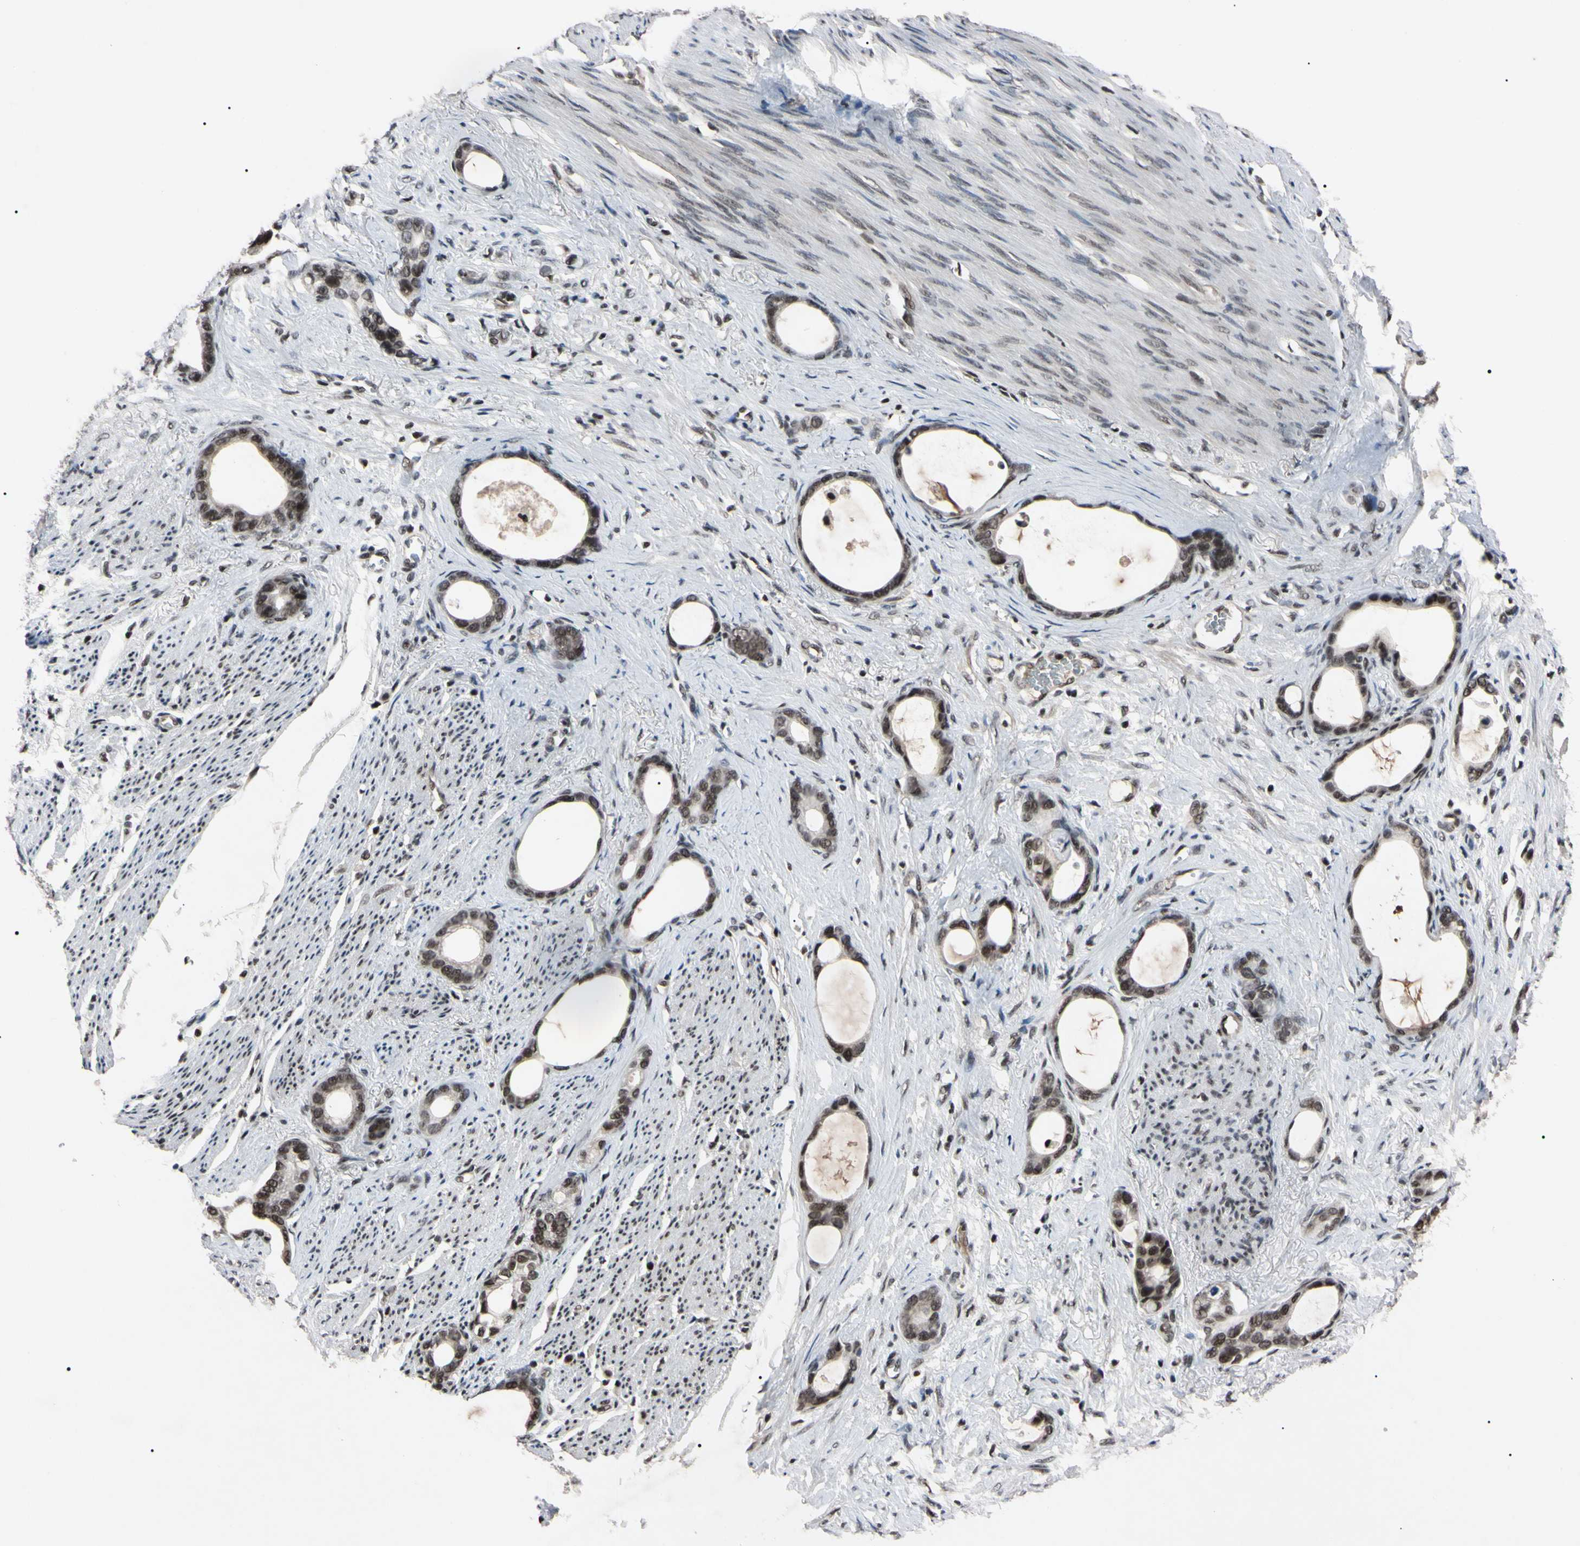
{"staining": {"intensity": "moderate", "quantity": ">75%", "location": "nuclear"}, "tissue": "stomach cancer", "cell_type": "Tumor cells", "image_type": "cancer", "snomed": [{"axis": "morphology", "description": "Adenocarcinoma, NOS"}, {"axis": "topography", "description": "Stomach"}], "caption": "Stomach cancer was stained to show a protein in brown. There is medium levels of moderate nuclear expression in approximately >75% of tumor cells.", "gene": "YY1", "patient": {"sex": "female", "age": 75}}